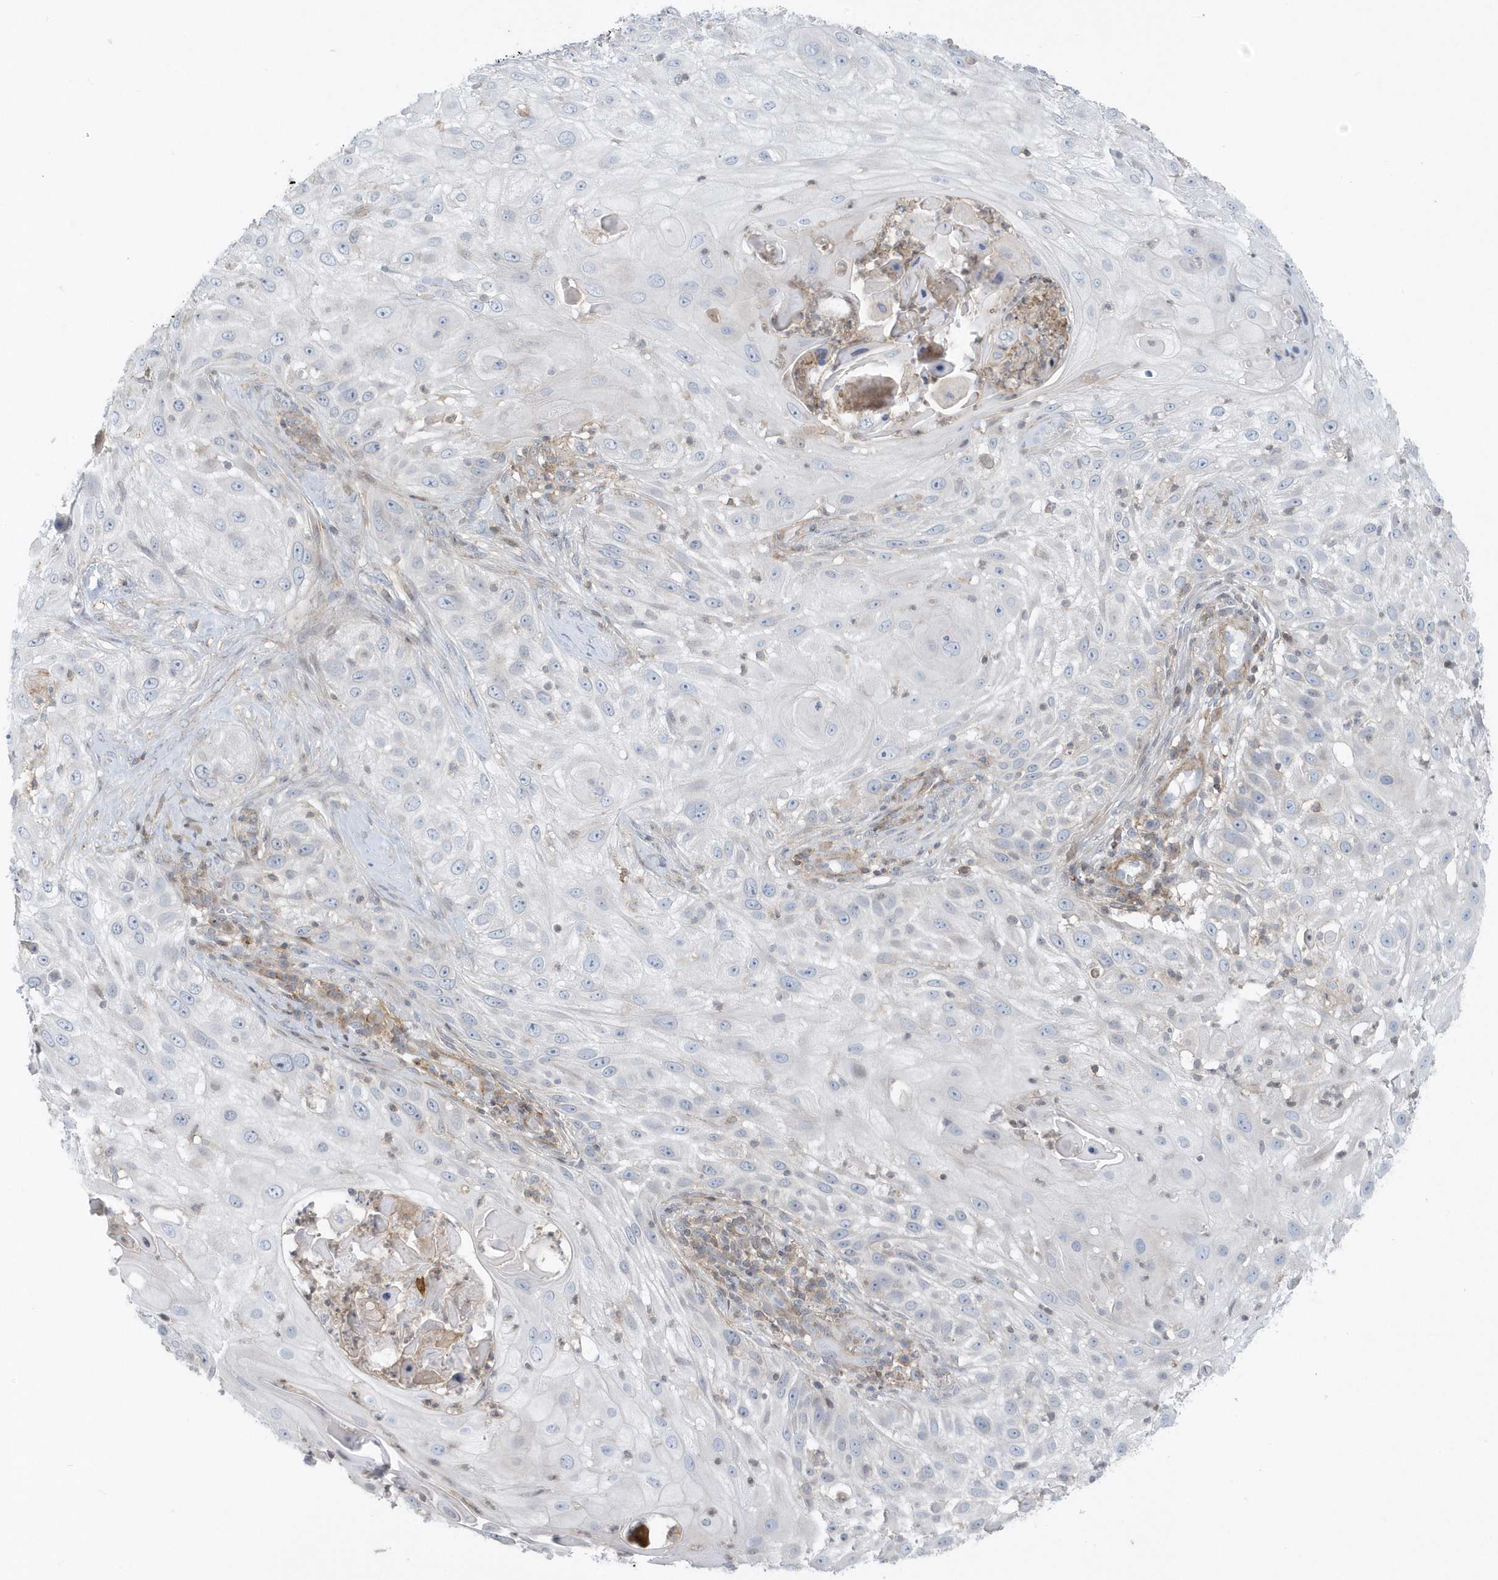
{"staining": {"intensity": "negative", "quantity": "none", "location": "none"}, "tissue": "skin cancer", "cell_type": "Tumor cells", "image_type": "cancer", "snomed": [{"axis": "morphology", "description": "Squamous cell carcinoma, NOS"}, {"axis": "topography", "description": "Skin"}], "caption": "A high-resolution photomicrograph shows immunohistochemistry staining of skin cancer, which shows no significant positivity in tumor cells.", "gene": "CACNB2", "patient": {"sex": "female", "age": 44}}